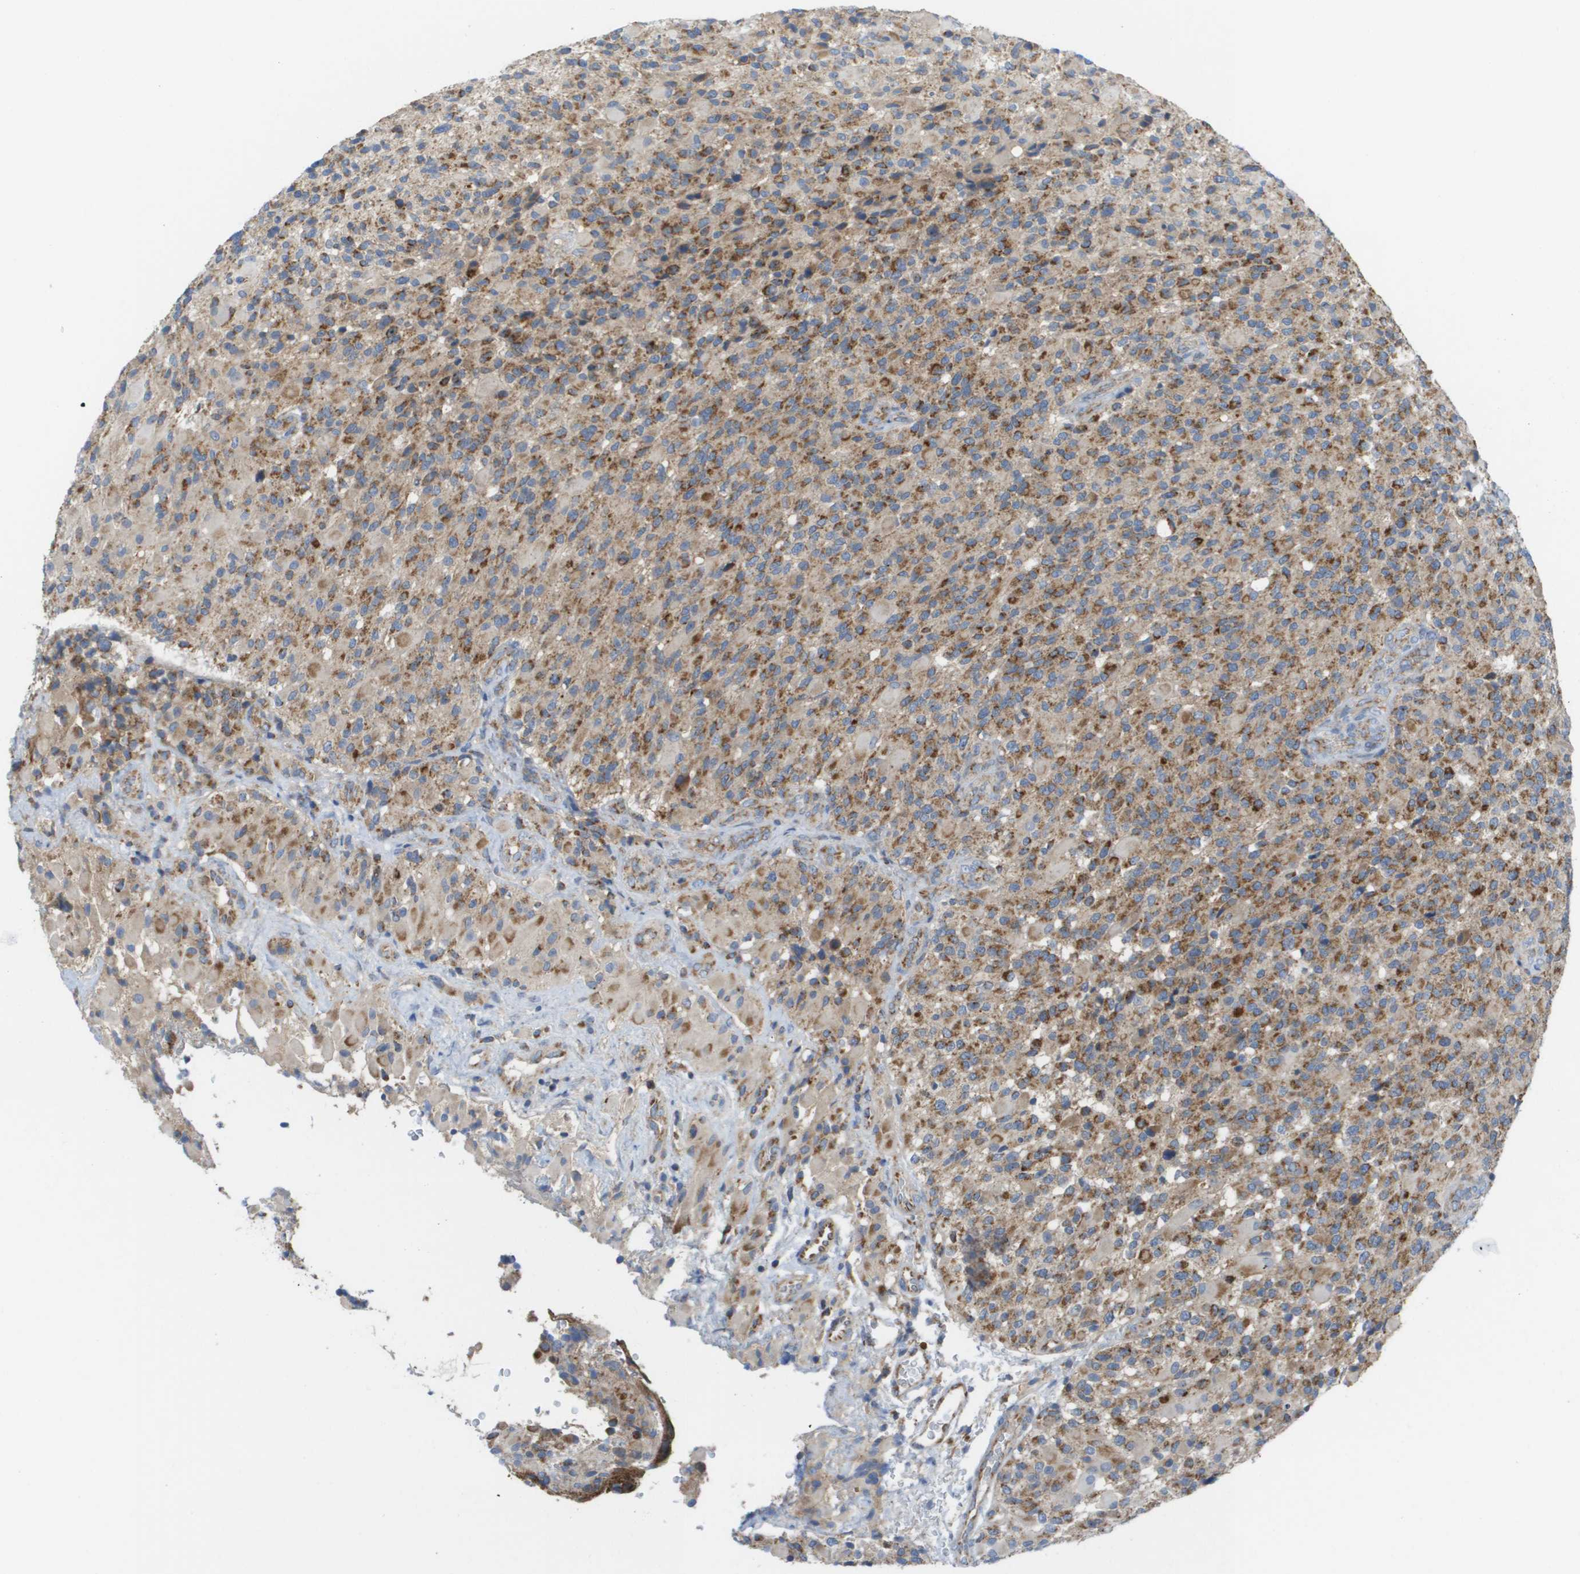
{"staining": {"intensity": "moderate", "quantity": ">75%", "location": "cytoplasmic/membranous"}, "tissue": "glioma", "cell_type": "Tumor cells", "image_type": "cancer", "snomed": [{"axis": "morphology", "description": "Glioma, malignant, High grade"}, {"axis": "topography", "description": "Brain"}], "caption": "A brown stain shows moderate cytoplasmic/membranous staining of a protein in human glioma tumor cells.", "gene": "FIS1", "patient": {"sex": "male", "age": 71}}